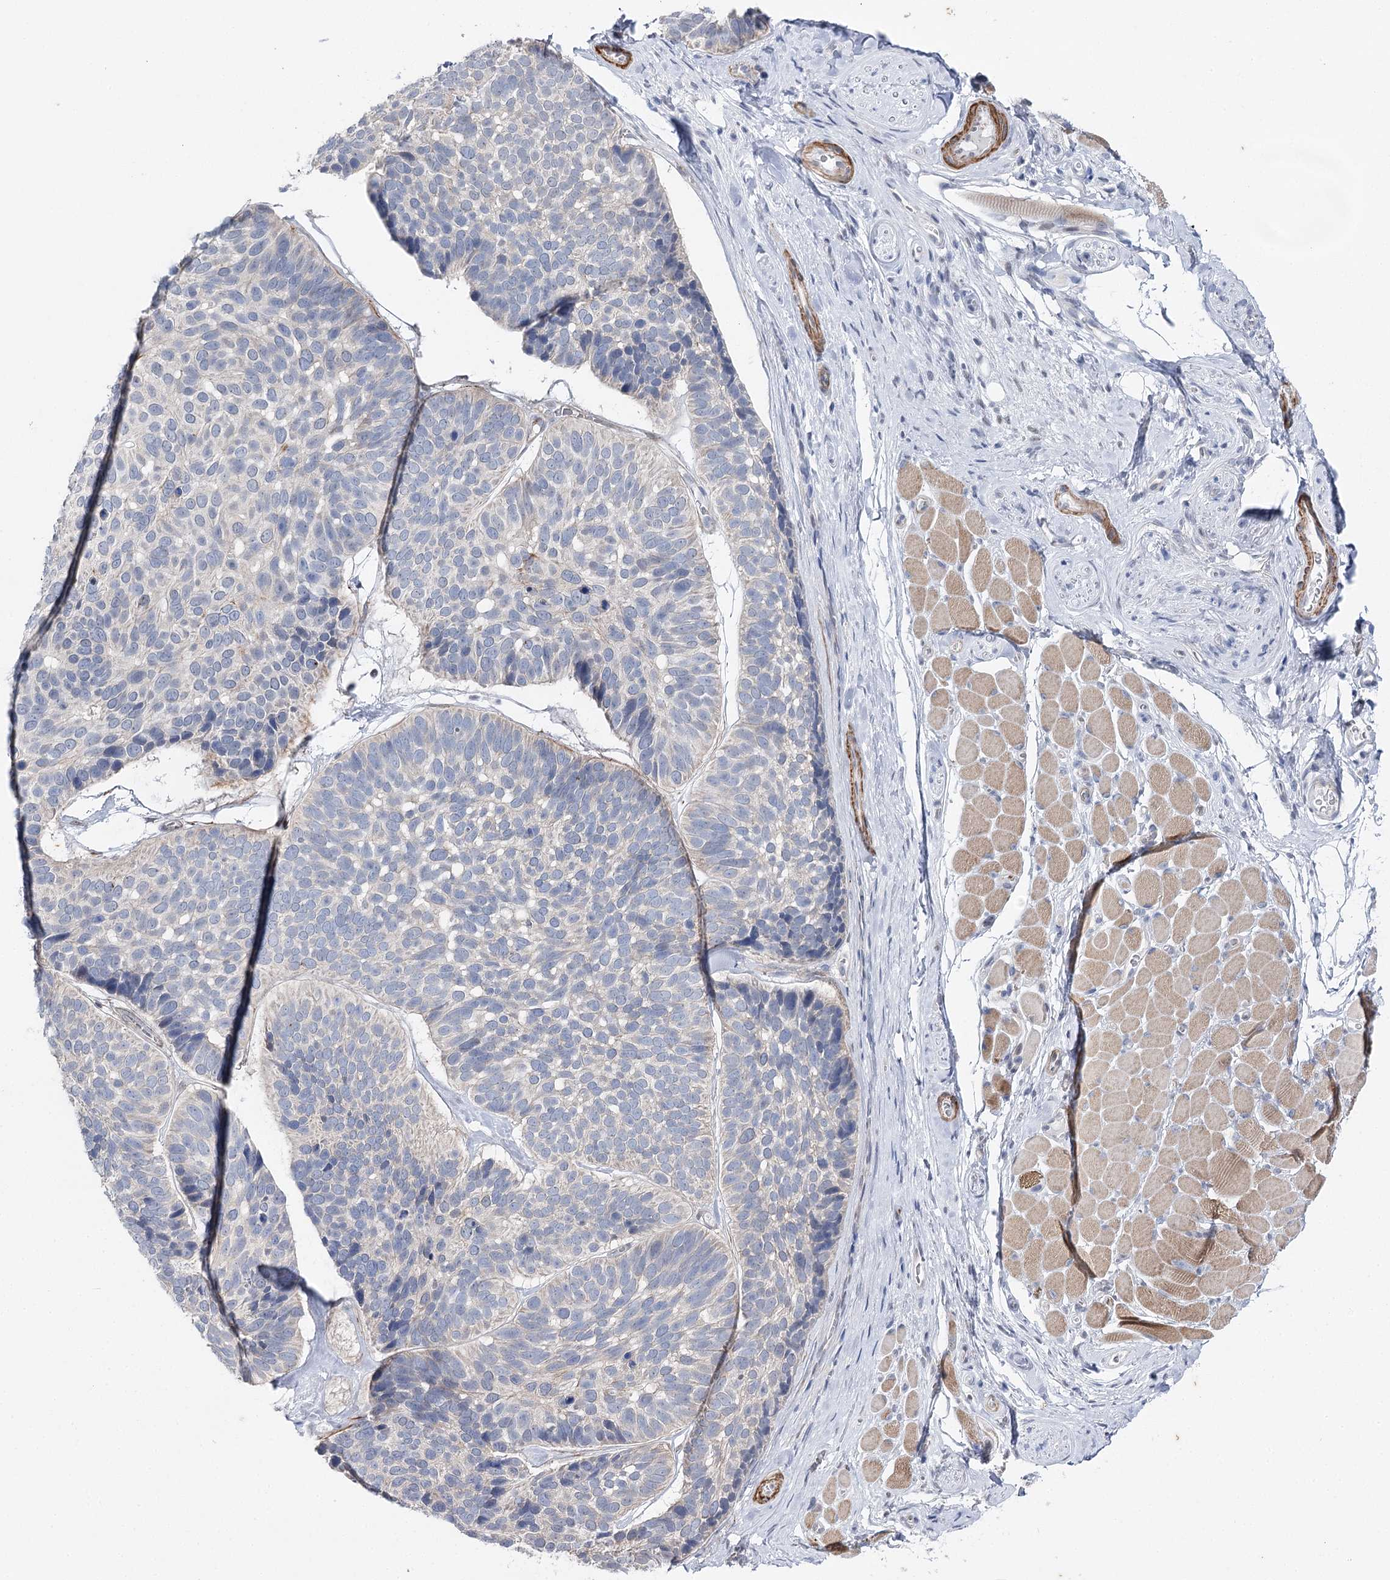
{"staining": {"intensity": "negative", "quantity": "none", "location": "none"}, "tissue": "skin cancer", "cell_type": "Tumor cells", "image_type": "cancer", "snomed": [{"axis": "morphology", "description": "Basal cell carcinoma"}, {"axis": "topography", "description": "Skin"}], "caption": "Immunohistochemical staining of skin cancer exhibits no significant staining in tumor cells.", "gene": "AGXT2", "patient": {"sex": "male", "age": 62}}